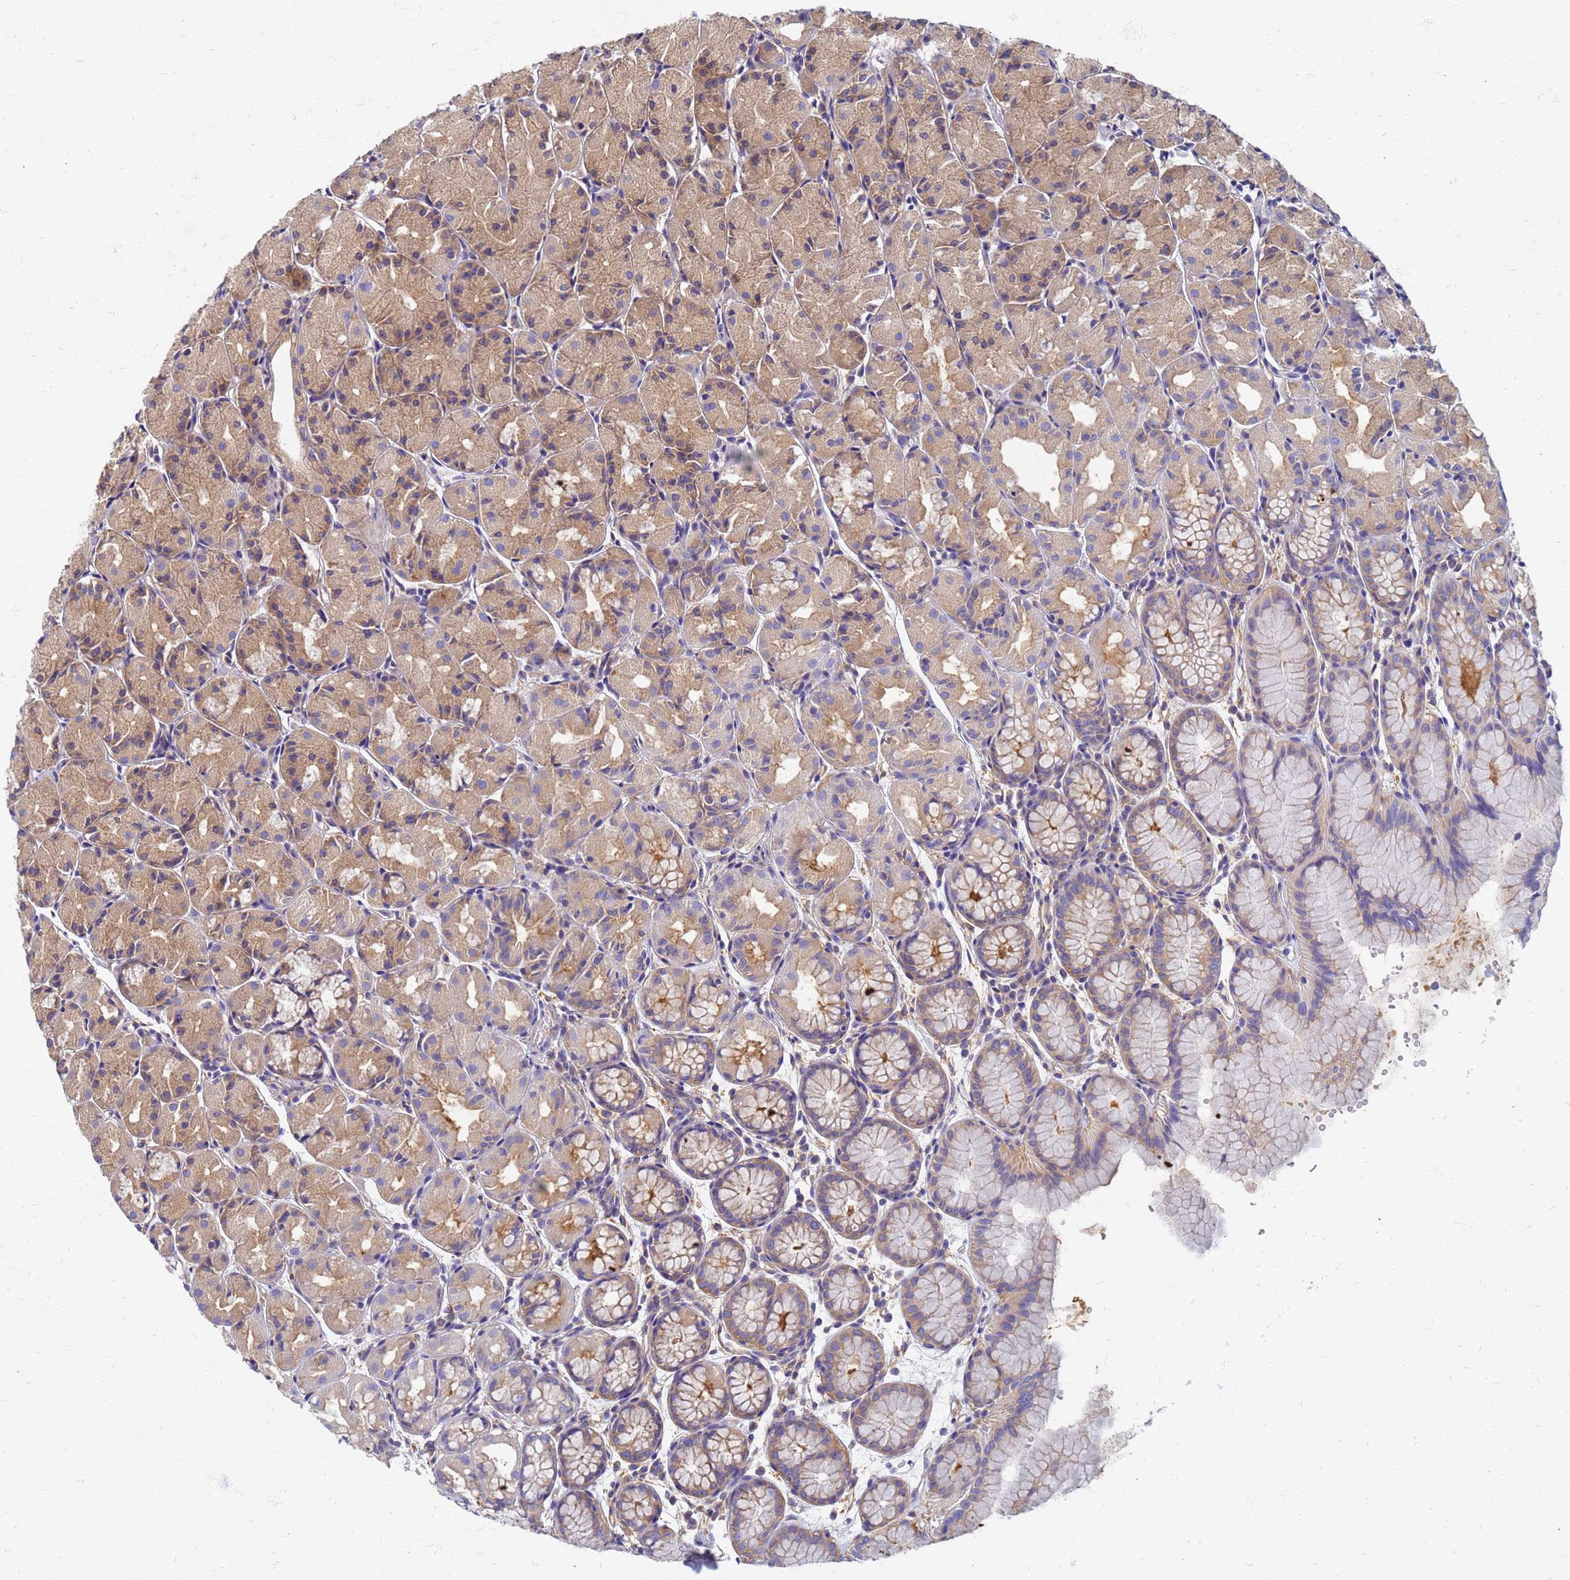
{"staining": {"intensity": "moderate", "quantity": "25%-75%", "location": "cytoplasmic/membranous"}, "tissue": "stomach", "cell_type": "Glandular cells", "image_type": "normal", "snomed": [{"axis": "morphology", "description": "Normal tissue, NOS"}, {"axis": "topography", "description": "Stomach, upper"}], "caption": "The histopathology image shows staining of benign stomach, revealing moderate cytoplasmic/membranous protein expression (brown color) within glandular cells.", "gene": "EEA1", "patient": {"sex": "male", "age": 47}}